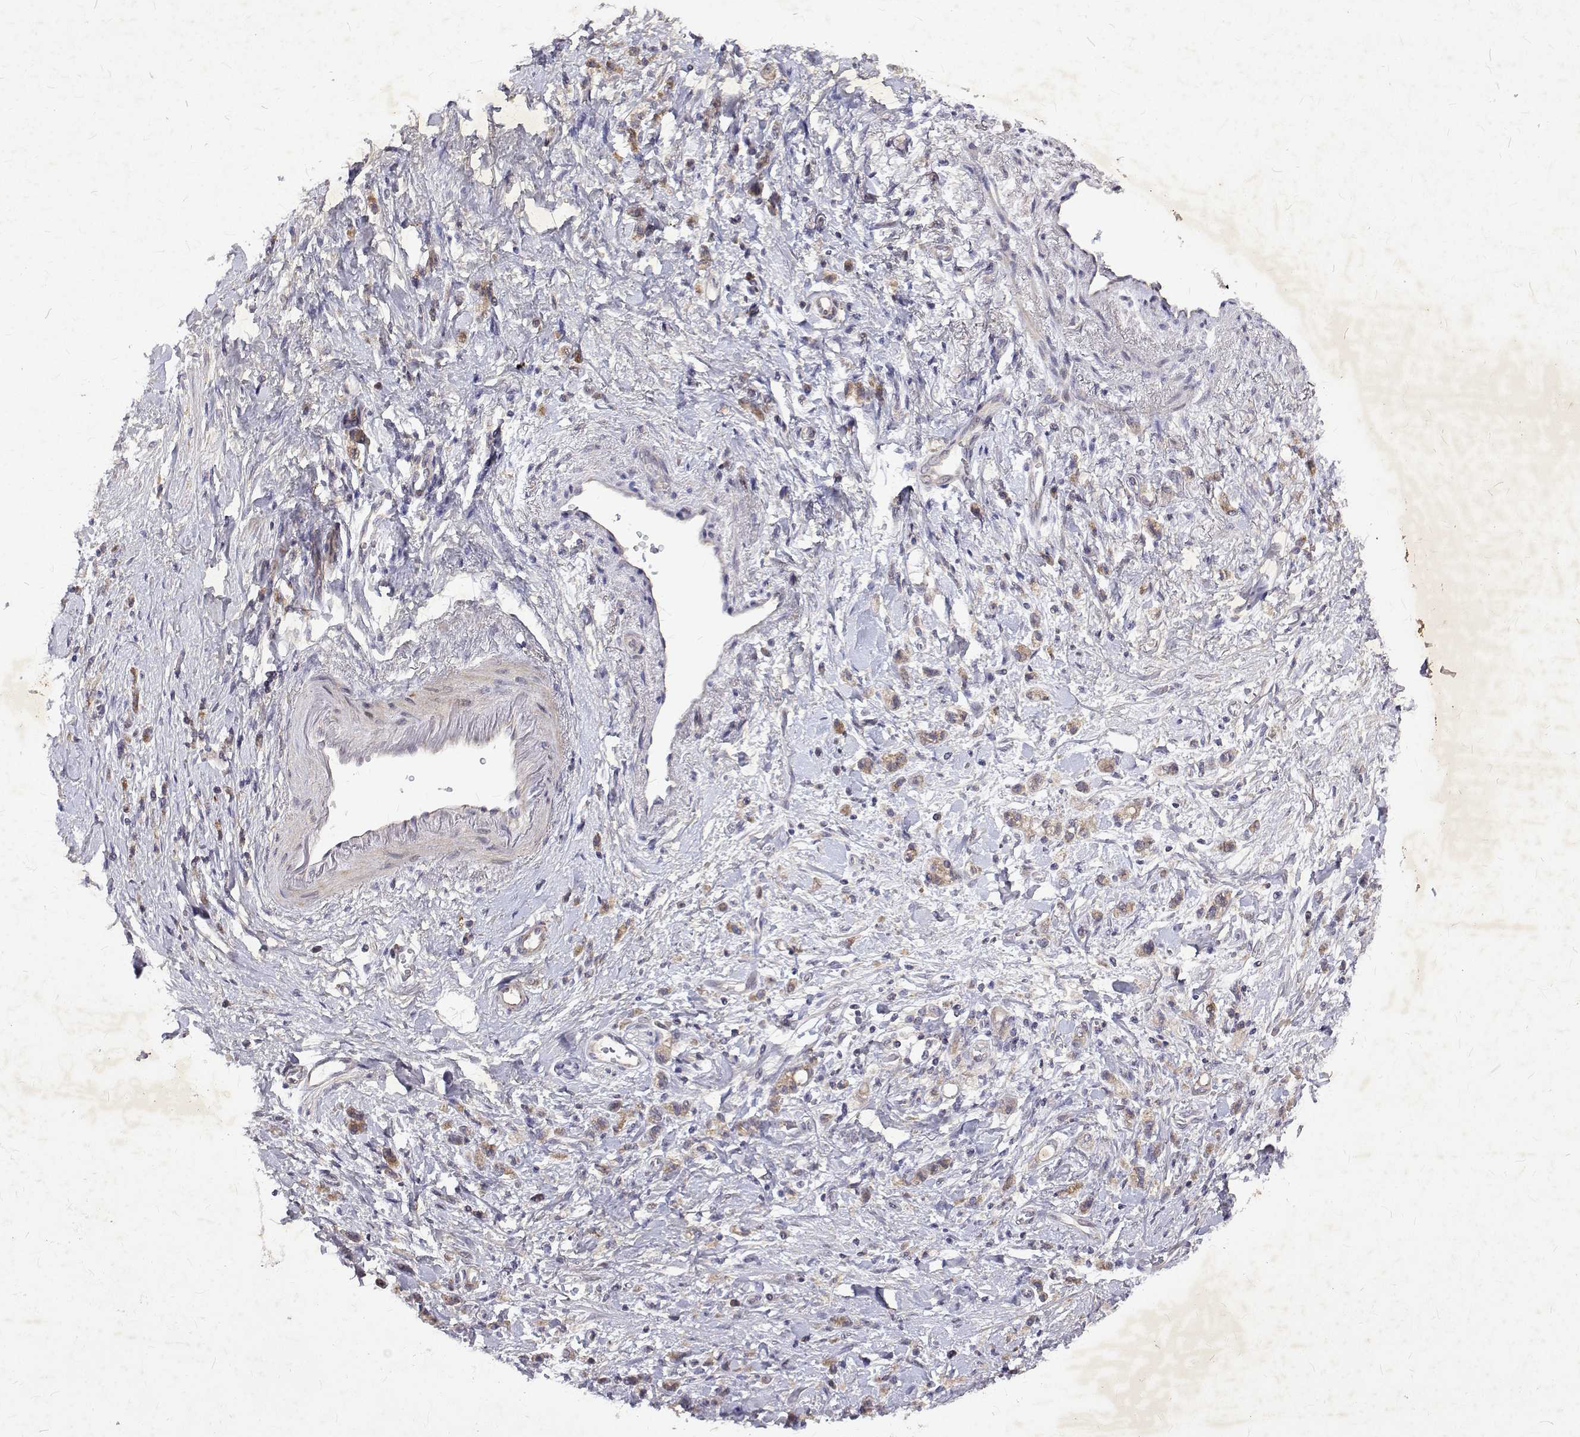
{"staining": {"intensity": "moderate", "quantity": ">75%", "location": "cytoplasmic/membranous"}, "tissue": "stomach cancer", "cell_type": "Tumor cells", "image_type": "cancer", "snomed": [{"axis": "morphology", "description": "Adenocarcinoma, NOS"}, {"axis": "topography", "description": "Stomach"}], "caption": "Human stomach cancer (adenocarcinoma) stained with a protein marker demonstrates moderate staining in tumor cells.", "gene": "ALKBH8", "patient": {"sex": "male", "age": 77}}